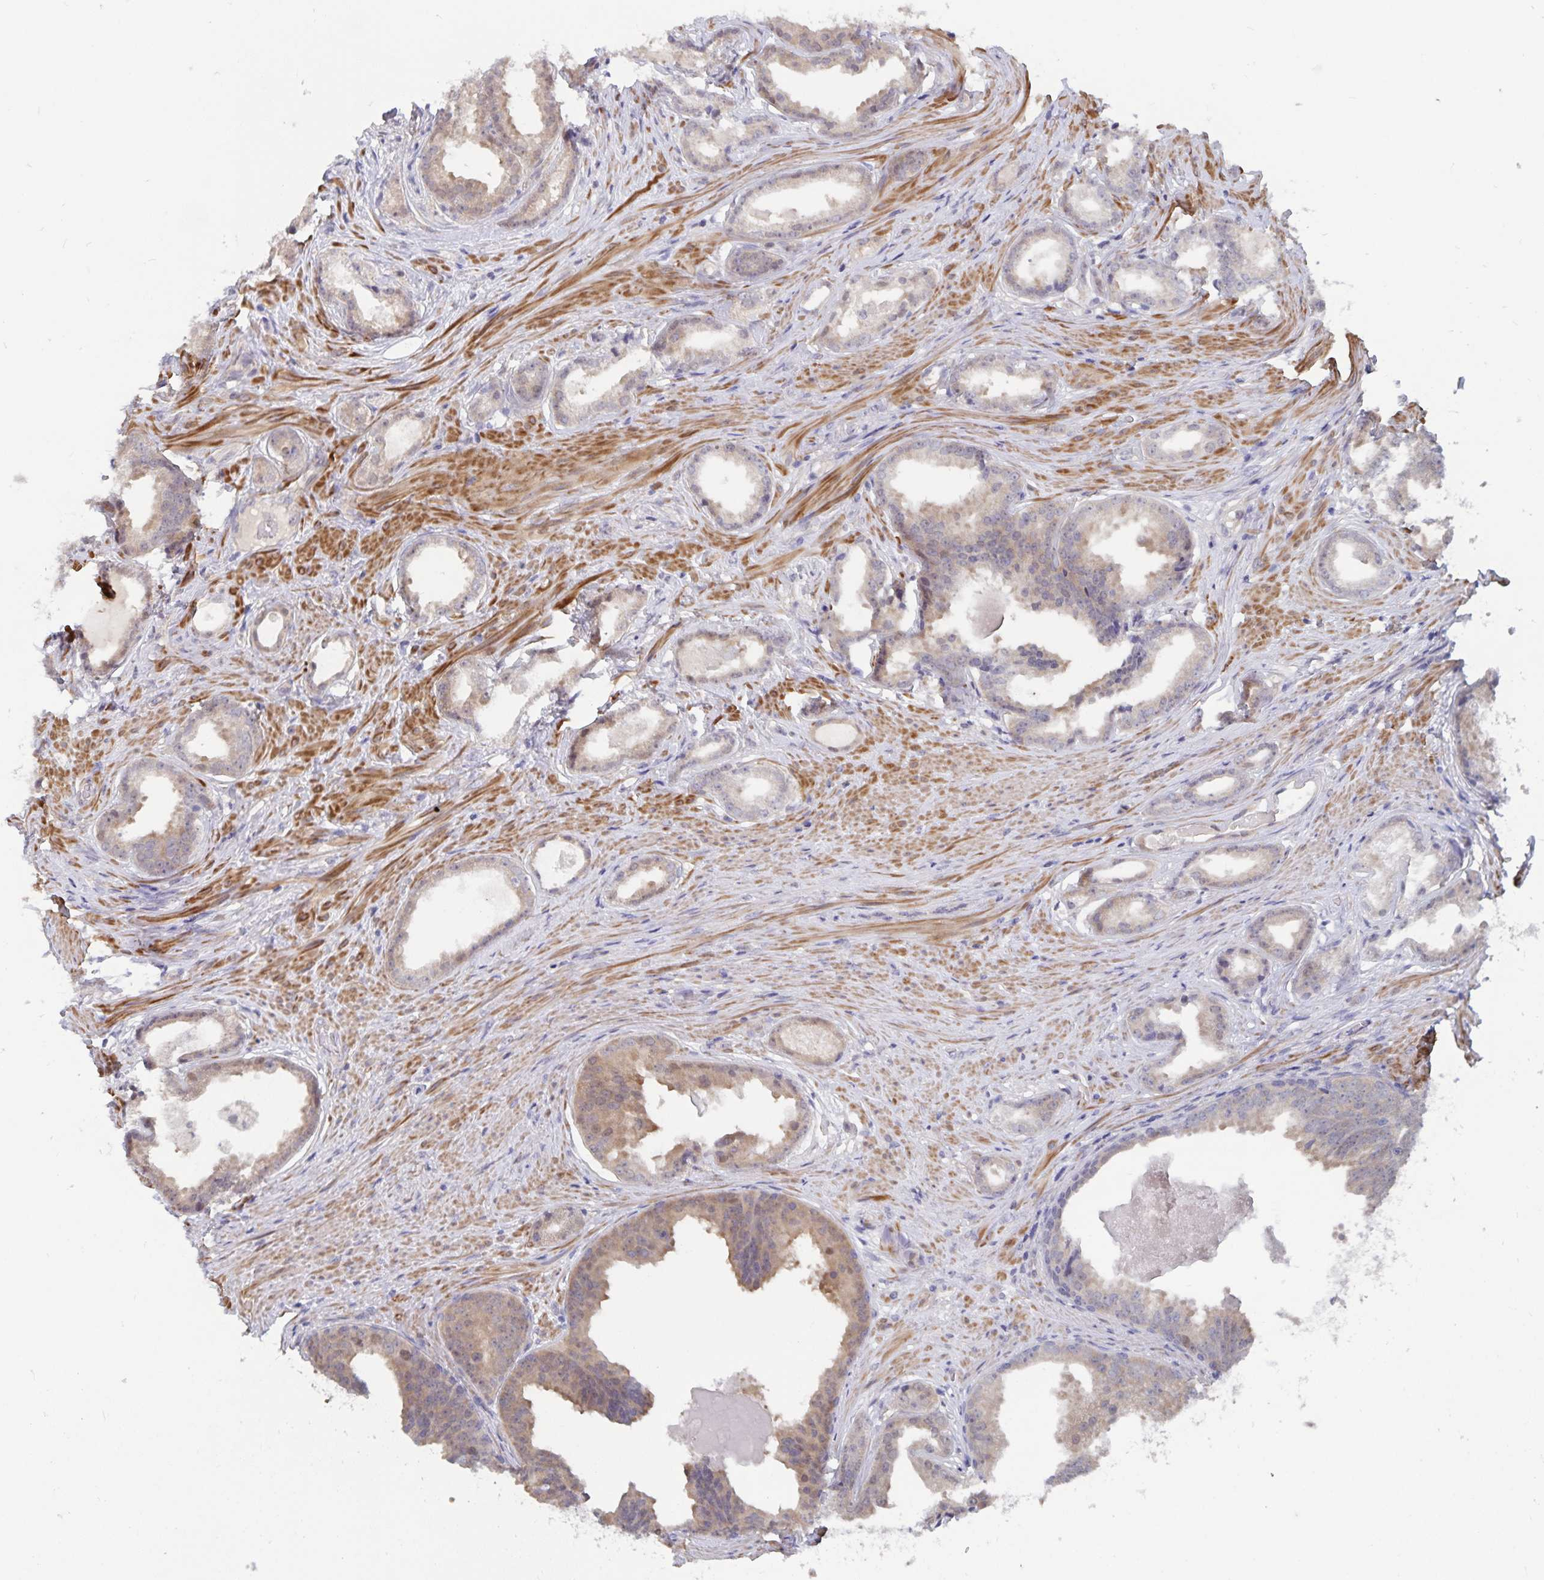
{"staining": {"intensity": "weak", "quantity": "25%-75%", "location": "cytoplasmic/membranous,nuclear"}, "tissue": "prostate cancer", "cell_type": "Tumor cells", "image_type": "cancer", "snomed": [{"axis": "morphology", "description": "Adenocarcinoma, Low grade"}, {"axis": "topography", "description": "Prostate"}], "caption": "Immunohistochemistry (IHC) photomicrograph of human prostate adenocarcinoma (low-grade) stained for a protein (brown), which demonstrates low levels of weak cytoplasmic/membranous and nuclear positivity in approximately 25%-75% of tumor cells.", "gene": "BAG6", "patient": {"sex": "male", "age": 65}}